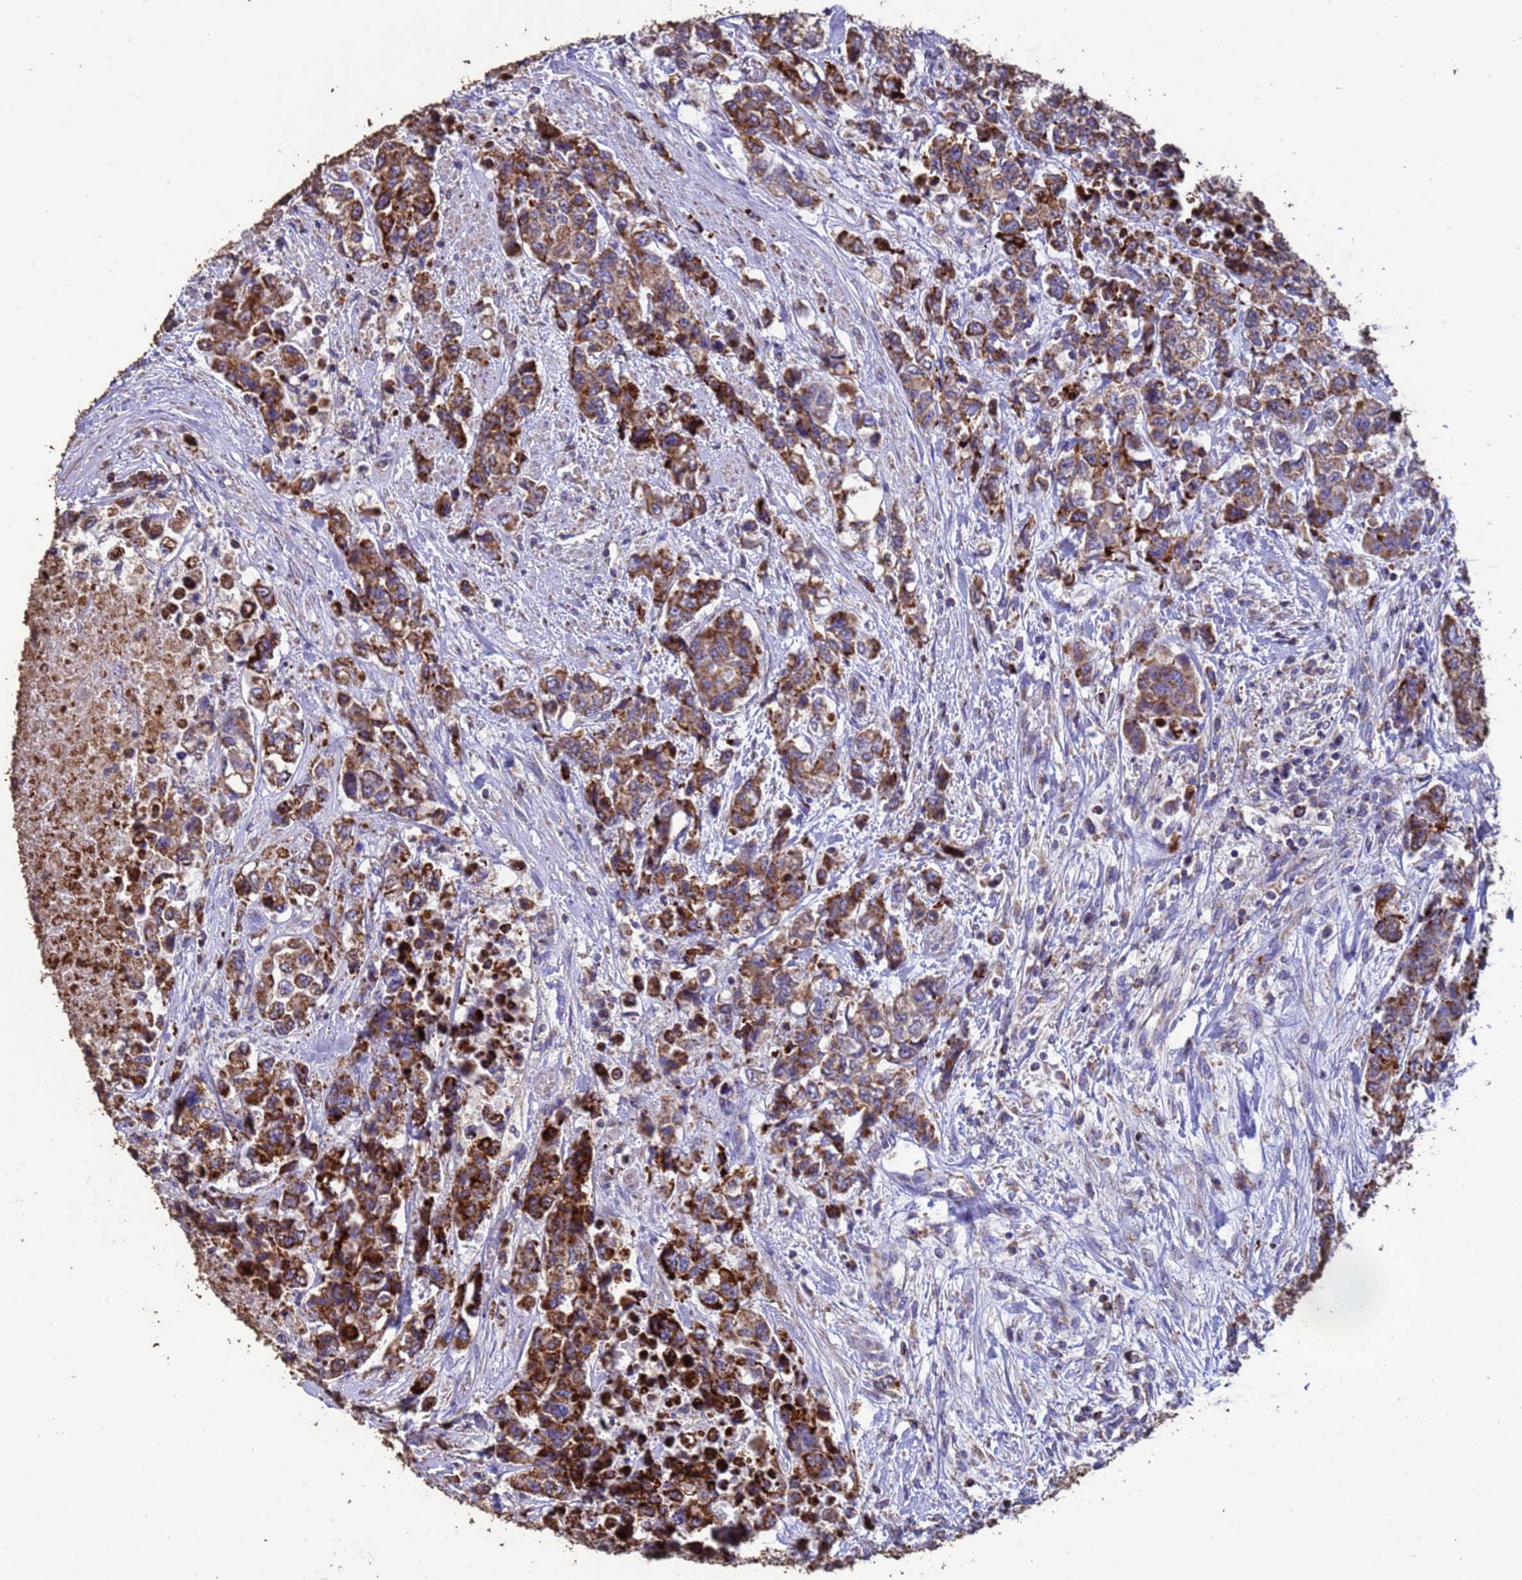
{"staining": {"intensity": "strong", "quantity": ">75%", "location": "cytoplasmic/membranous"}, "tissue": "urothelial cancer", "cell_type": "Tumor cells", "image_type": "cancer", "snomed": [{"axis": "morphology", "description": "Urothelial carcinoma, High grade"}, {"axis": "topography", "description": "Urinary bladder"}], "caption": "Immunohistochemical staining of human urothelial cancer shows high levels of strong cytoplasmic/membranous positivity in approximately >75% of tumor cells.", "gene": "ZNFX1", "patient": {"sex": "female", "age": 78}}